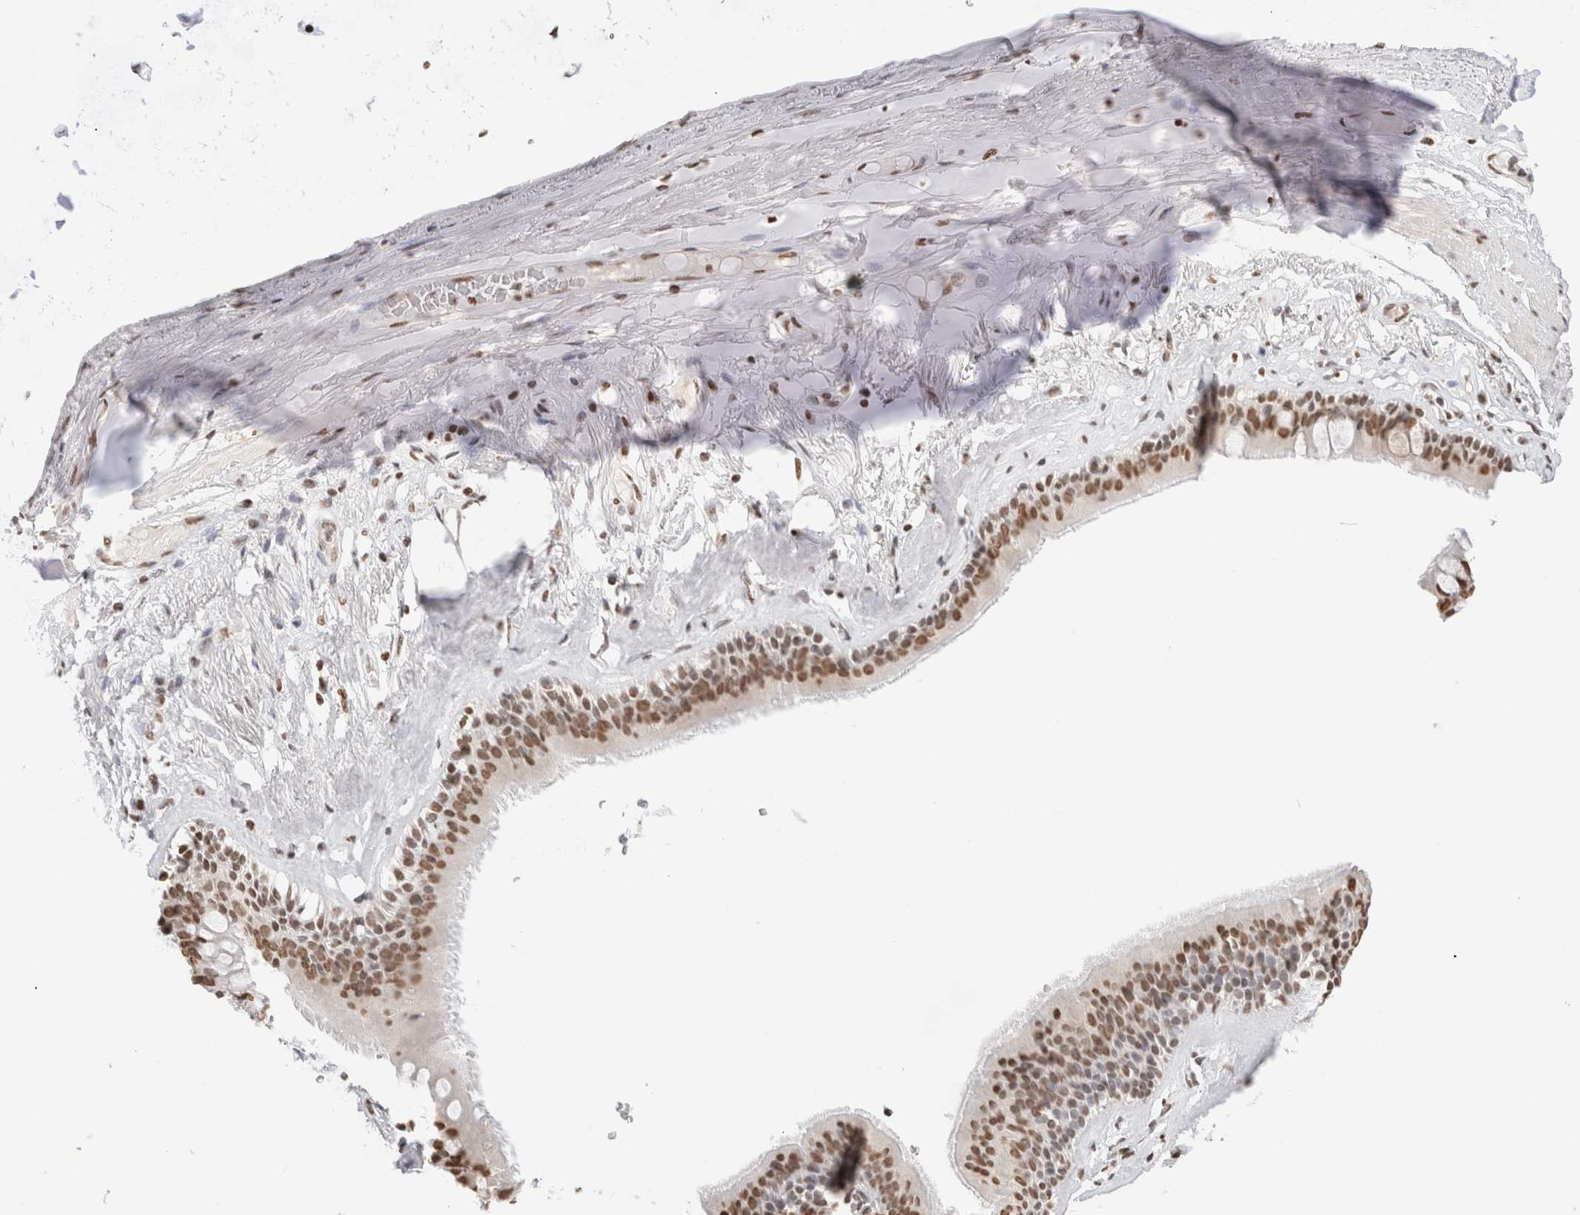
{"staining": {"intensity": "moderate", "quantity": ">75%", "location": "nuclear"}, "tissue": "bronchus", "cell_type": "Respiratory epithelial cells", "image_type": "normal", "snomed": [{"axis": "morphology", "description": "Normal tissue, NOS"}, {"axis": "topography", "description": "Cartilage tissue"}], "caption": "IHC photomicrograph of normal human bronchus stained for a protein (brown), which reveals medium levels of moderate nuclear expression in about >75% of respiratory epithelial cells.", "gene": "SUPT3H", "patient": {"sex": "female", "age": 63}}